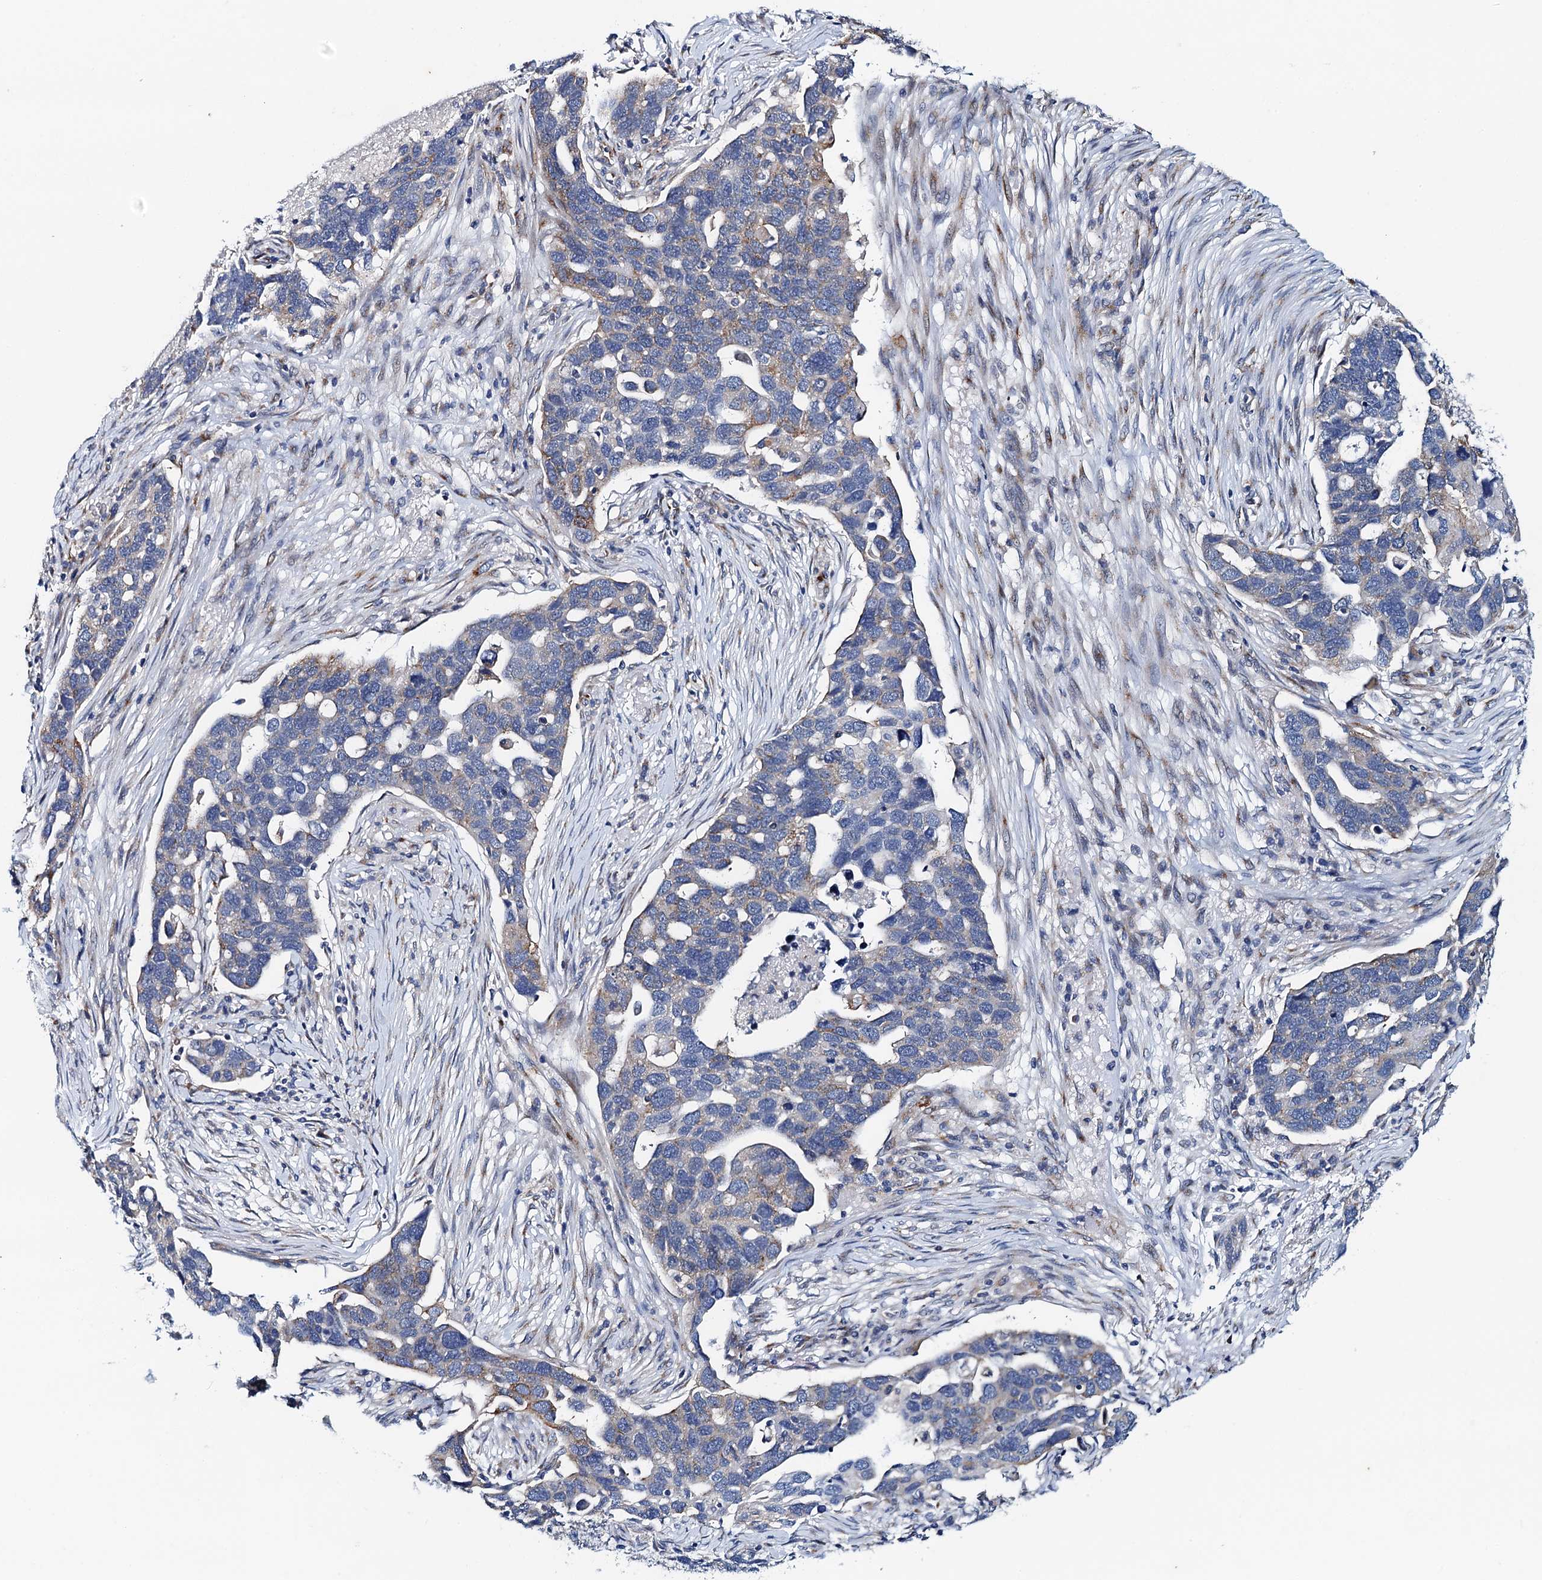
{"staining": {"intensity": "negative", "quantity": "none", "location": "none"}, "tissue": "ovarian cancer", "cell_type": "Tumor cells", "image_type": "cancer", "snomed": [{"axis": "morphology", "description": "Cystadenocarcinoma, serous, NOS"}, {"axis": "topography", "description": "Ovary"}], "caption": "The image reveals no significant staining in tumor cells of serous cystadenocarcinoma (ovarian).", "gene": "NBEA", "patient": {"sex": "female", "age": 54}}